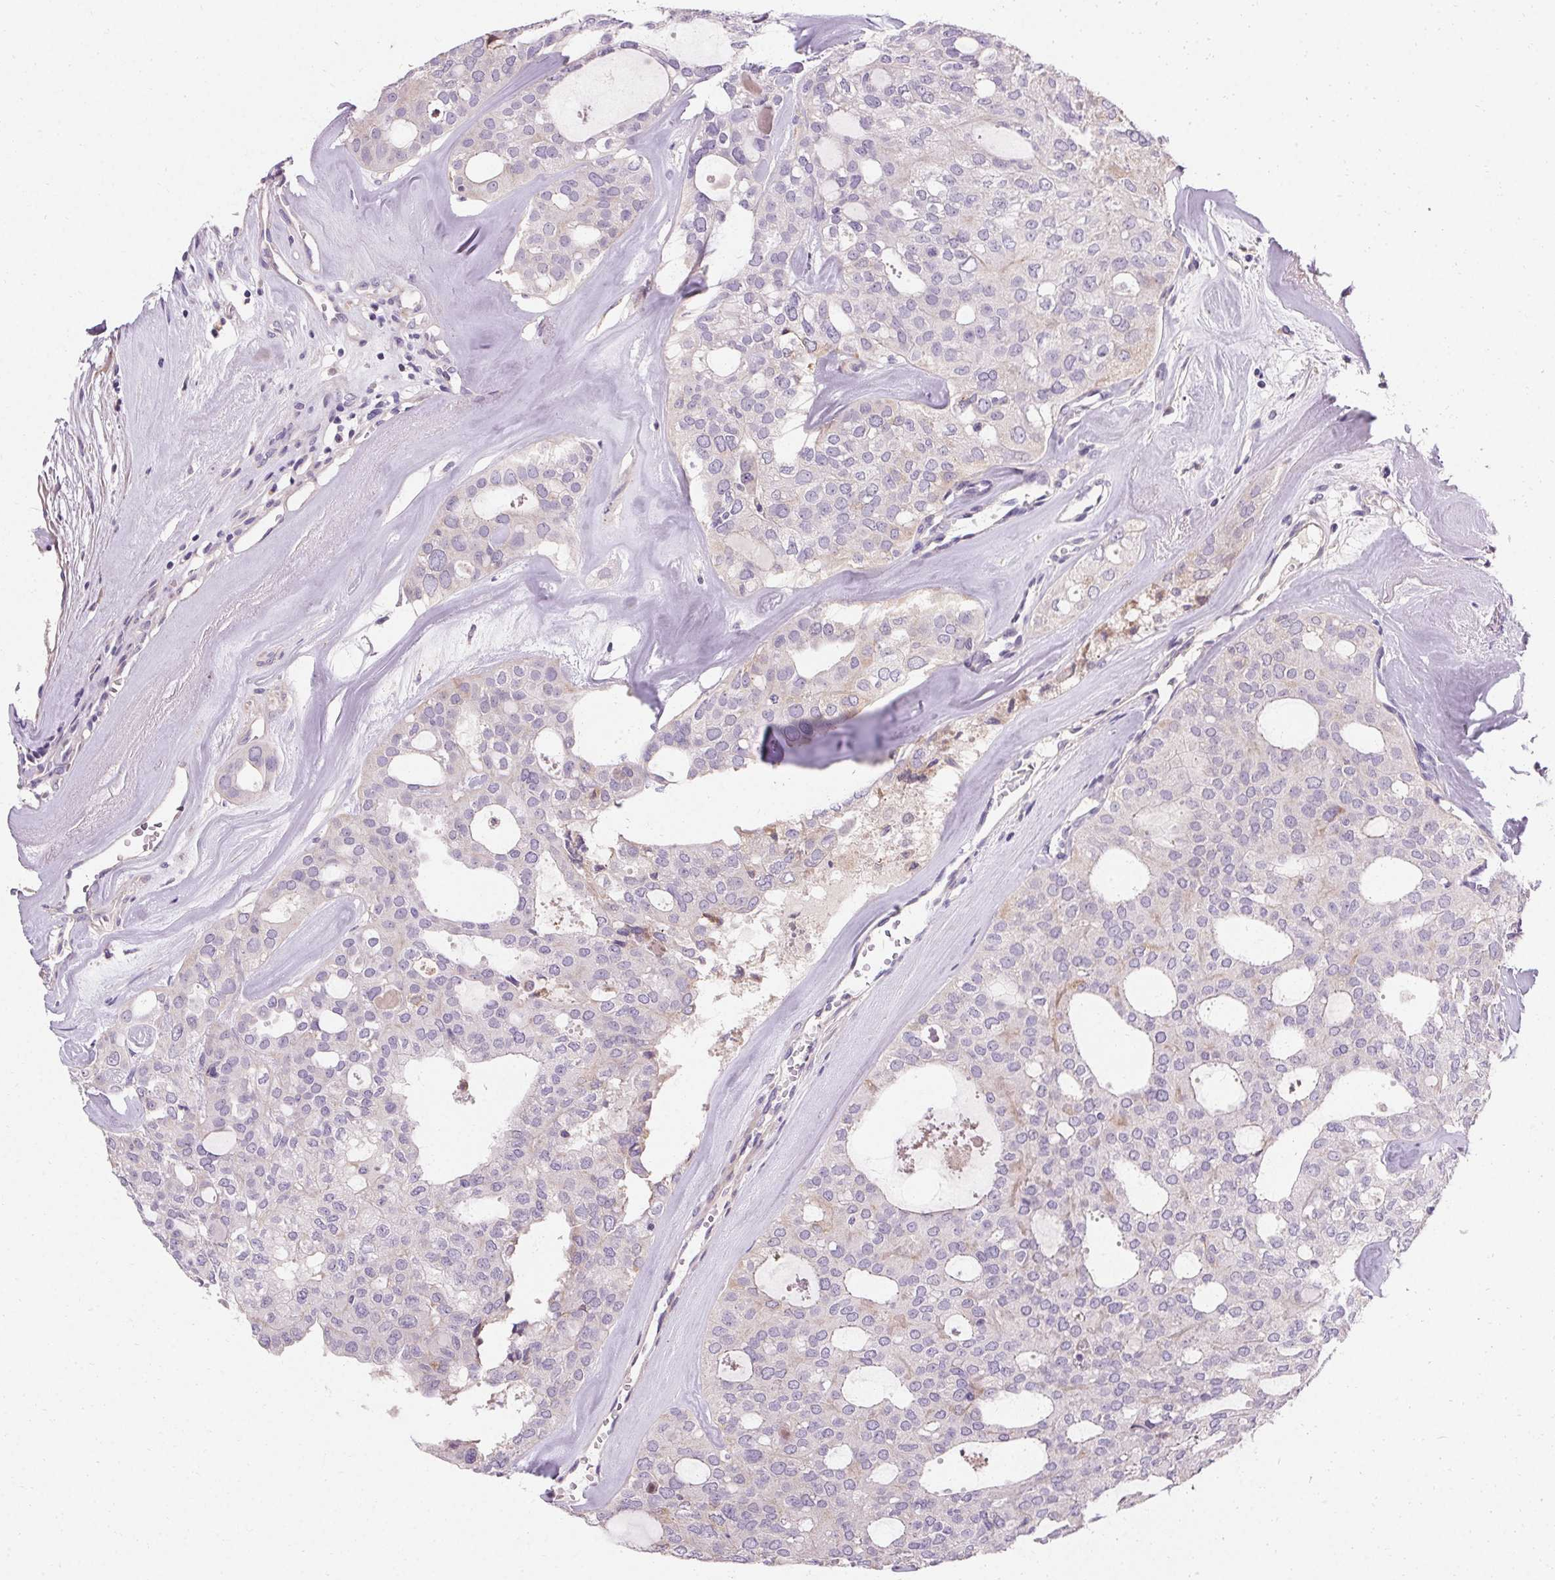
{"staining": {"intensity": "negative", "quantity": "none", "location": "none"}, "tissue": "thyroid cancer", "cell_type": "Tumor cells", "image_type": "cancer", "snomed": [{"axis": "morphology", "description": "Follicular adenoma carcinoma, NOS"}, {"axis": "topography", "description": "Thyroid gland"}], "caption": "An immunohistochemistry (IHC) photomicrograph of thyroid follicular adenoma carcinoma is shown. There is no staining in tumor cells of thyroid follicular adenoma carcinoma.", "gene": "TRIP13", "patient": {"sex": "male", "age": 75}}